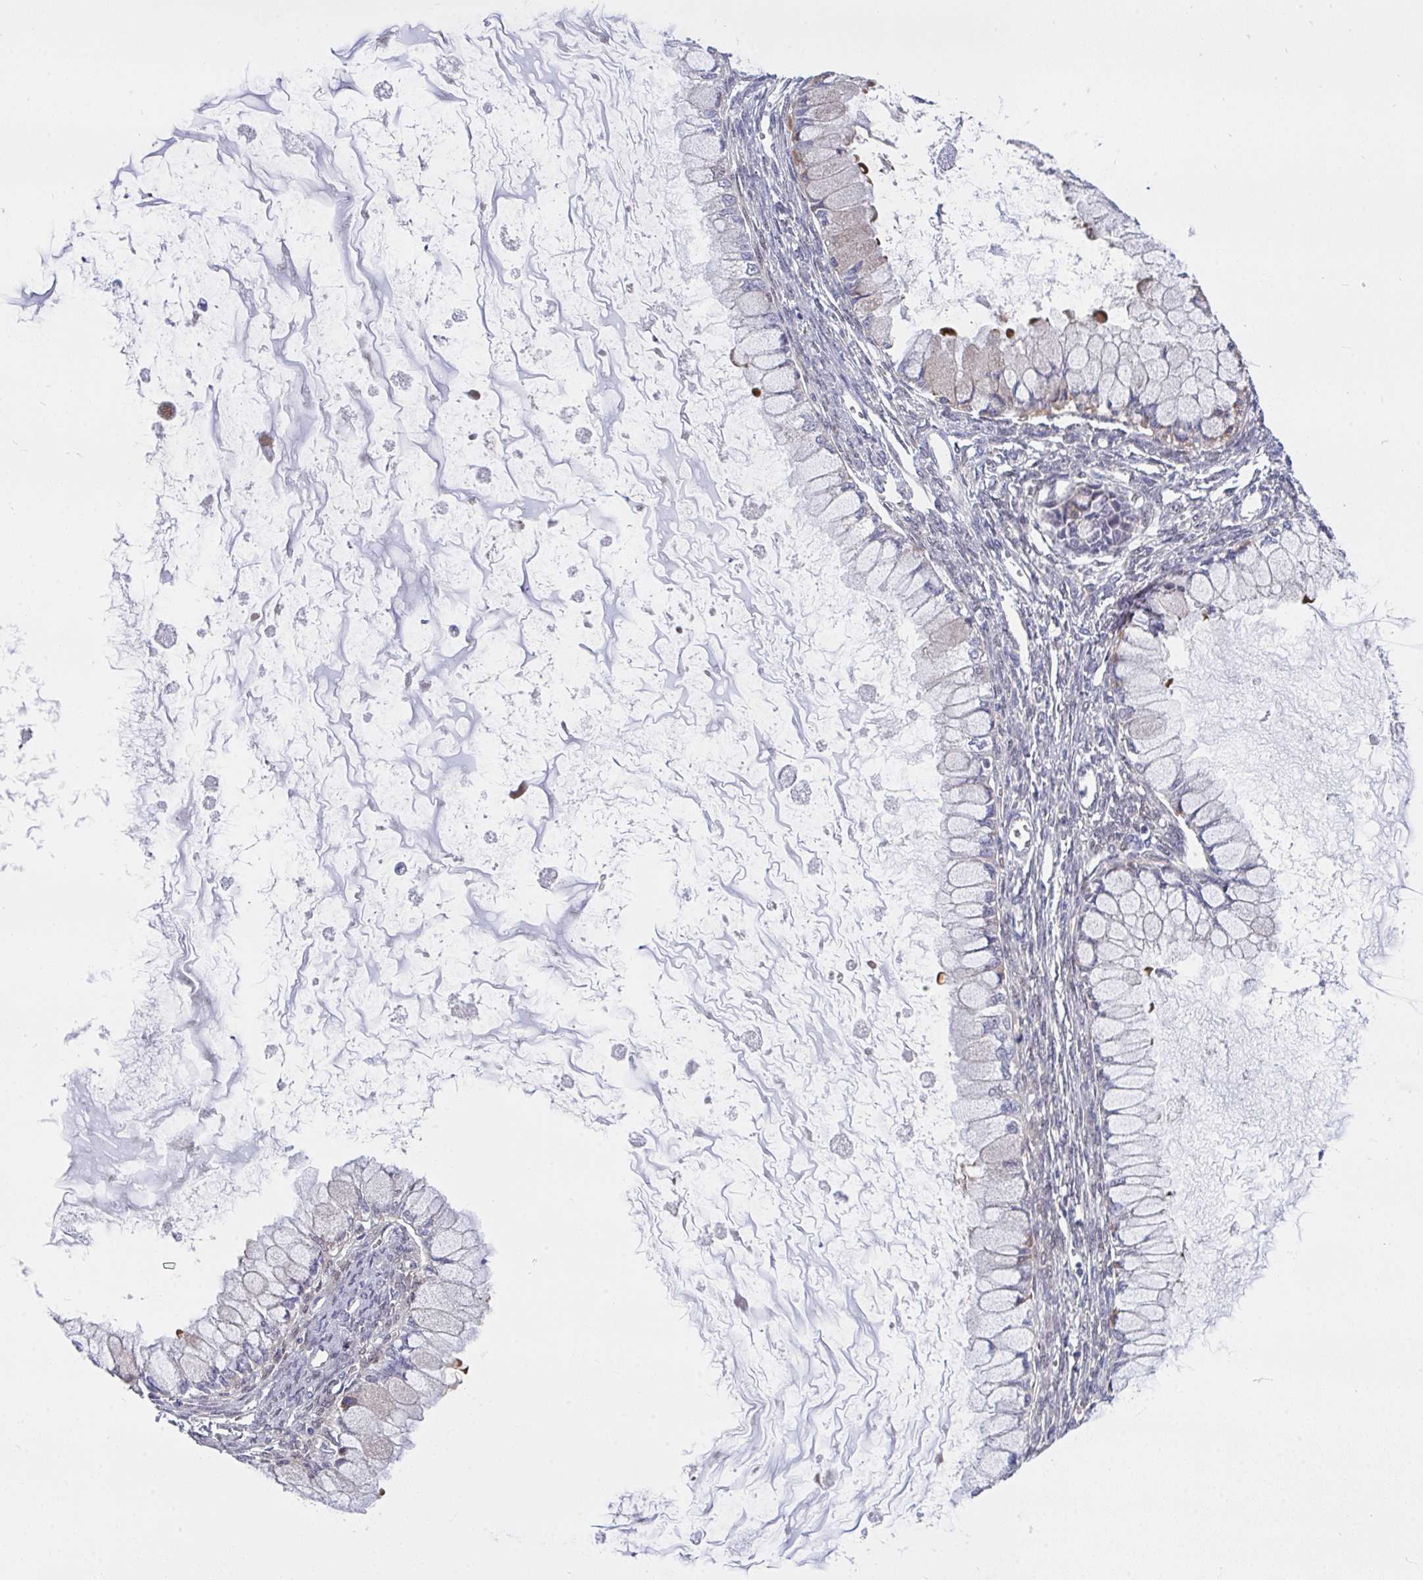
{"staining": {"intensity": "negative", "quantity": "none", "location": "none"}, "tissue": "ovarian cancer", "cell_type": "Tumor cells", "image_type": "cancer", "snomed": [{"axis": "morphology", "description": "Cystadenocarcinoma, mucinous, NOS"}, {"axis": "topography", "description": "Ovary"}], "caption": "Mucinous cystadenocarcinoma (ovarian) was stained to show a protein in brown. There is no significant staining in tumor cells. (Brightfield microscopy of DAB (3,3'-diaminobenzidine) IHC at high magnification).", "gene": "L3HYPDH", "patient": {"sex": "female", "age": 34}}